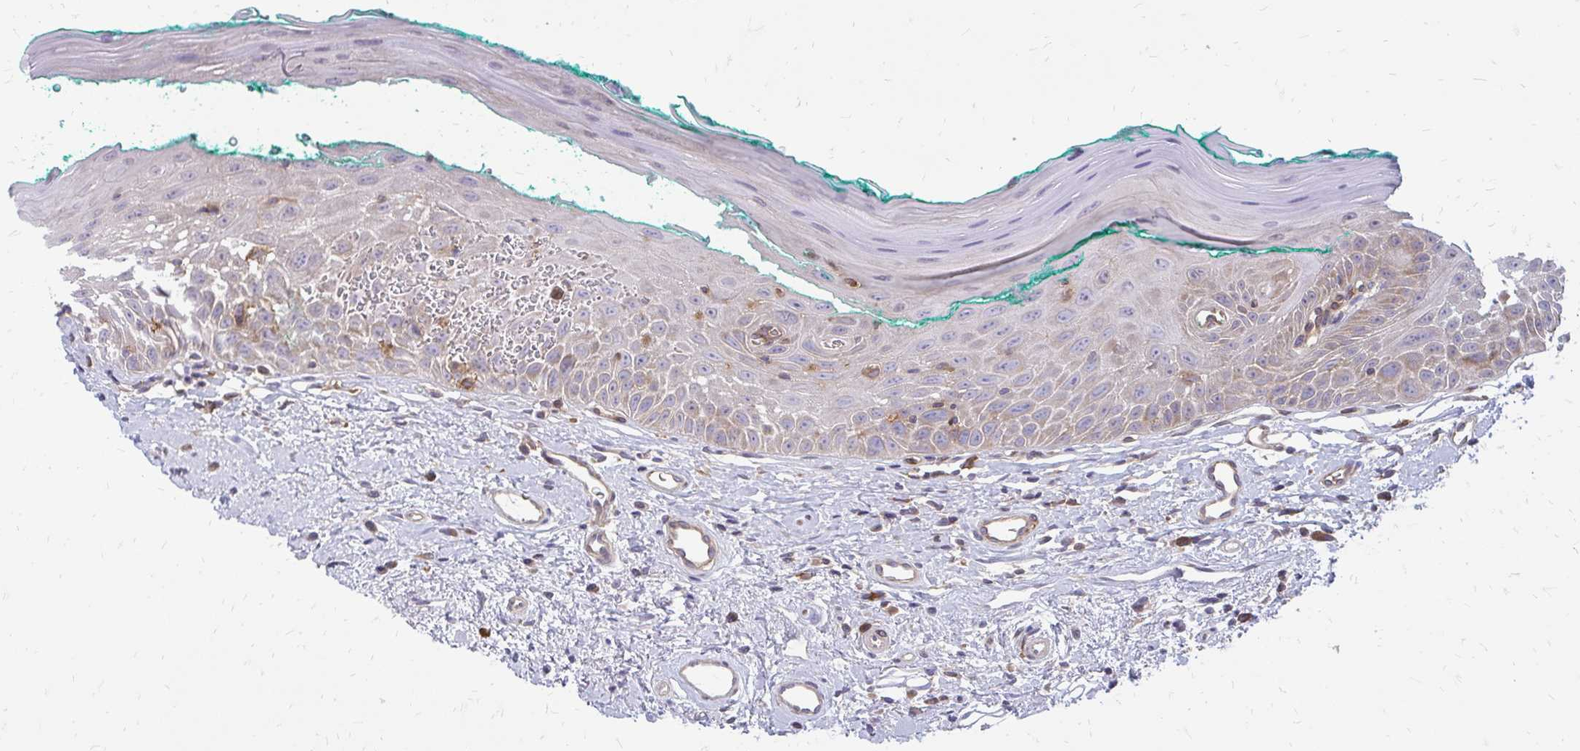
{"staining": {"intensity": "weak", "quantity": "<25%", "location": "cytoplasmic/membranous"}, "tissue": "oral mucosa", "cell_type": "Squamous epithelial cells", "image_type": "normal", "snomed": [{"axis": "morphology", "description": "Normal tissue, NOS"}, {"axis": "topography", "description": "Oral tissue"}, {"axis": "topography", "description": "Tounge, NOS"}], "caption": "Immunohistochemistry of unremarkable human oral mucosa displays no positivity in squamous epithelial cells.", "gene": "ASAP1", "patient": {"sex": "male", "age": 83}}